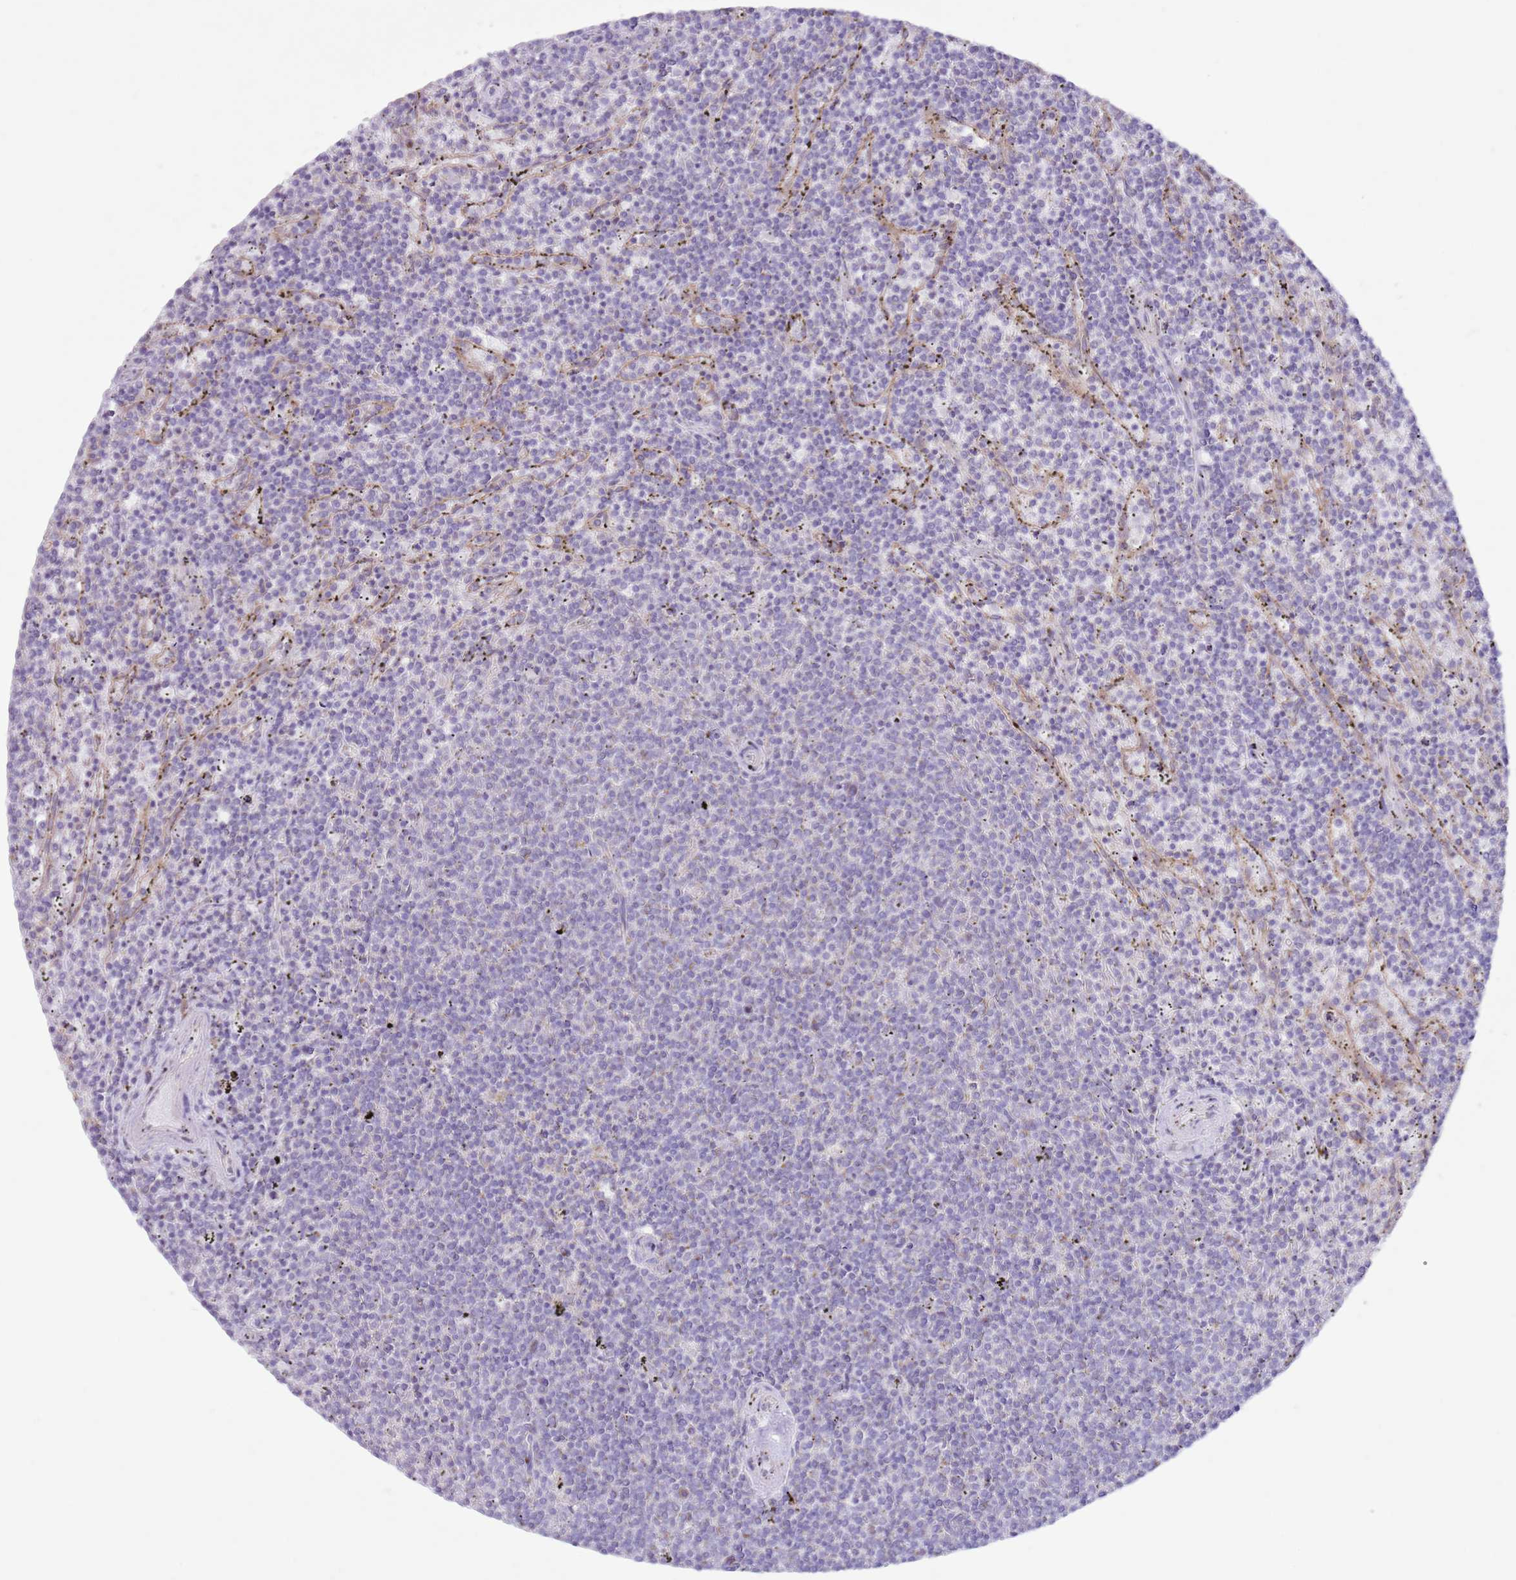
{"staining": {"intensity": "negative", "quantity": "none", "location": "none"}, "tissue": "lymphoma", "cell_type": "Tumor cells", "image_type": "cancer", "snomed": [{"axis": "morphology", "description": "Malignant lymphoma, non-Hodgkin's type, Low grade"}, {"axis": "topography", "description": "Spleen"}], "caption": "Malignant lymphoma, non-Hodgkin's type (low-grade) was stained to show a protein in brown. There is no significant positivity in tumor cells.", "gene": "OAZ2", "patient": {"sex": "female", "age": 50}}